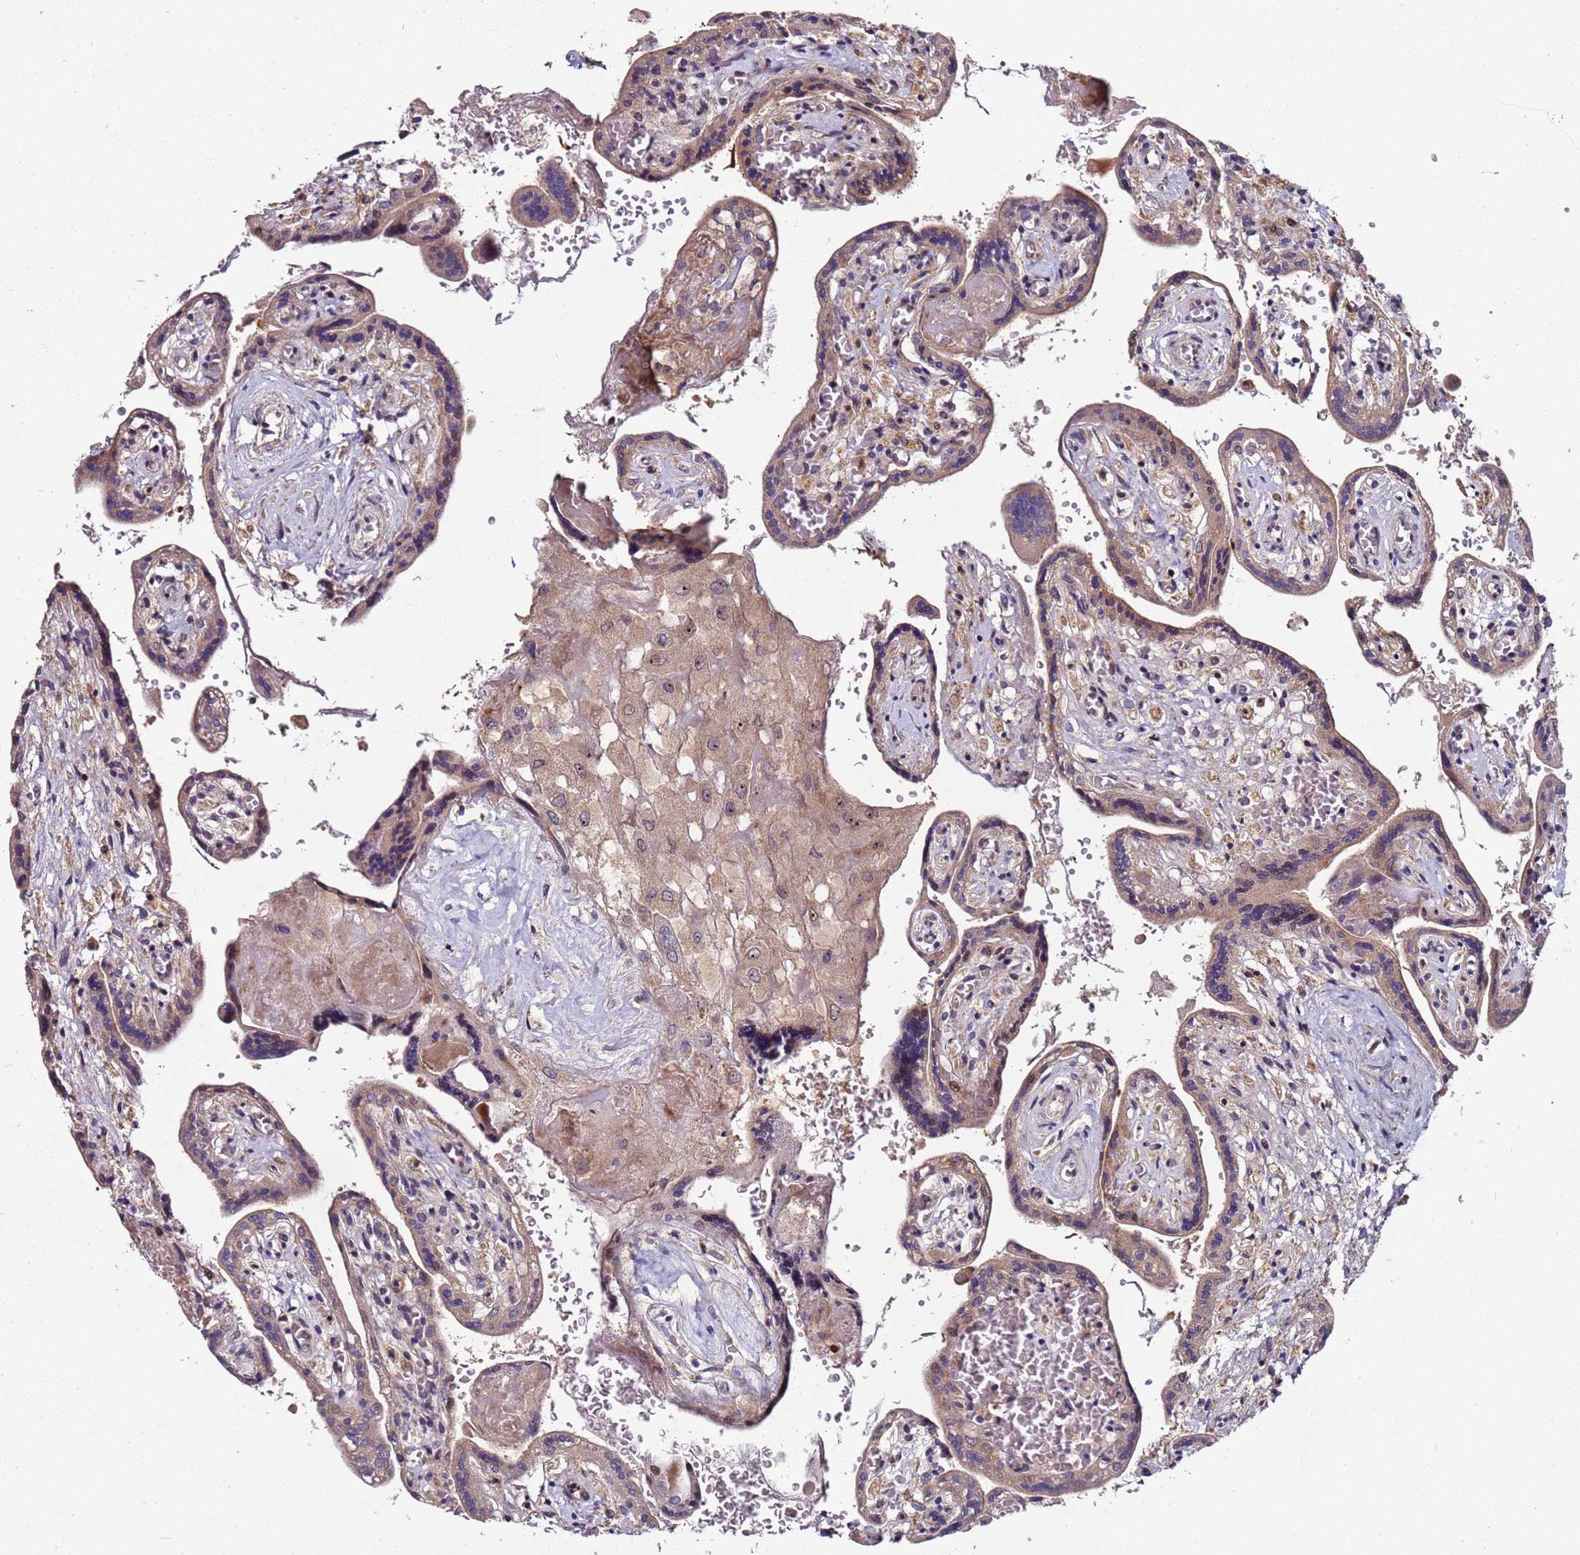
{"staining": {"intensity": "weak", "quantity": ">75%", "location": "cytoplasmic/membranous,nuclear"}, "tissue": "placenta", "cell_type": "Decidual cells", "image_type": "normal", "snomed": [{"axis": "morphology", "description": "Normal tissue, NOS"}, {"axis": "topography", "description": "Placenta"}], "caption": "Immunohistochemistry staining of benign placenta, which reveals low levels of weak cytoplasmic/membranous,nuclear positivity in approximately >75% of decidual cells indicating weak cytoplasmic/membranous,nuclear protein staining. The staining was performed using DAB (3,3'-diaminobenzidine) (brown) for protein detection and nuclei were counterstained in hematoxylin (blue).", "gene": "KRI1", "patient": {"sex": "female", "age": 37}}